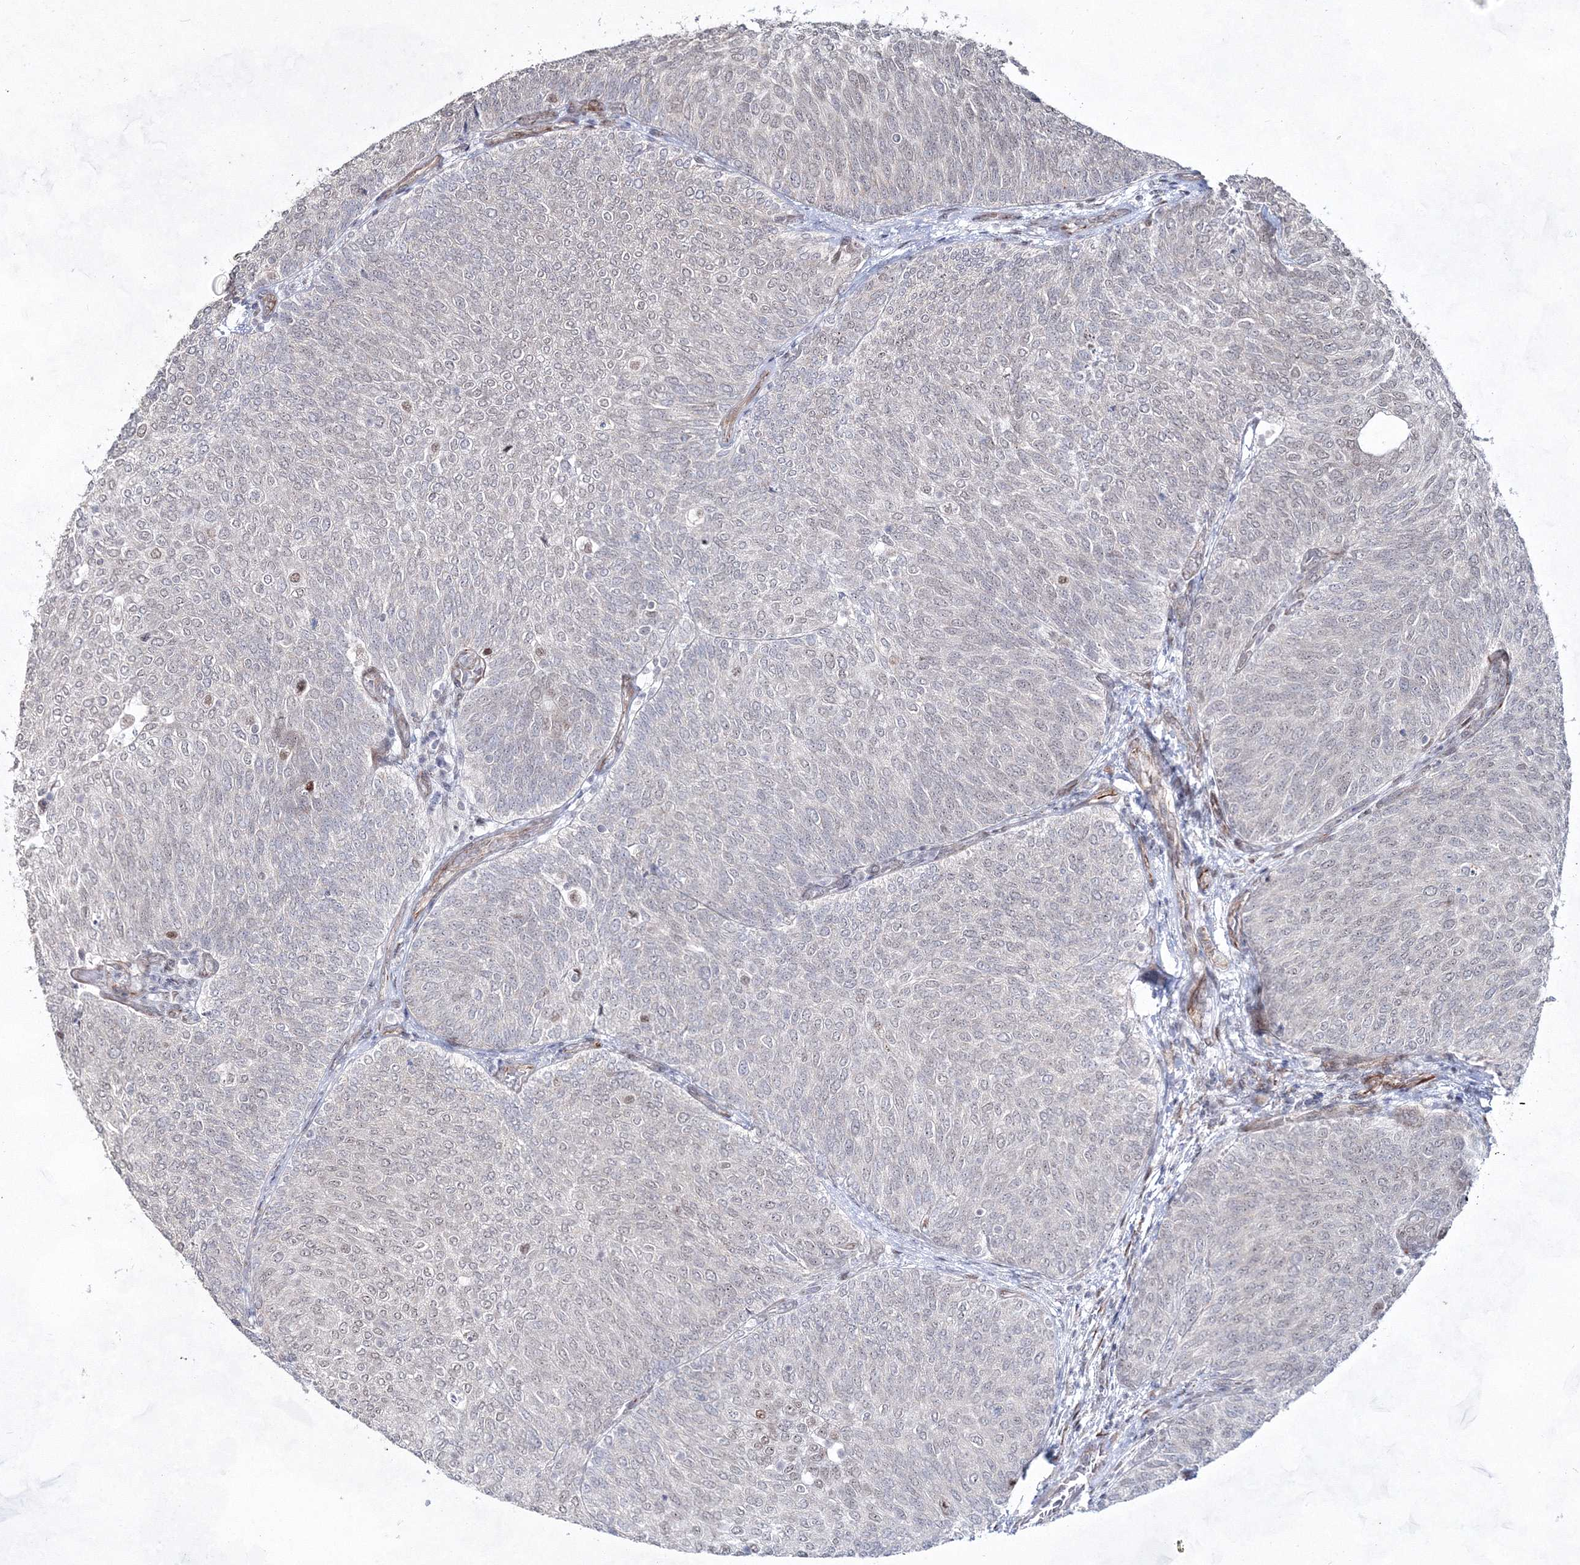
{"staining": {"intensity": "weak", "quantity": "<25%", "location": "nuclear"}, "tissue": "urothelial cancer", "cell_type": "Tumor cells", "image_type": "cancer", "snomed": [{"axis": "morphology", "description": "Urothelial carcinoma, Low grade"}, {"axis": "topography", "description": "Urinary bladder"}], "caption": "Tumor cells show no significant protein positivity in urothelial cancer.", "gene": "SNIP1", "patient": {"sex": "female", "age": 79}}